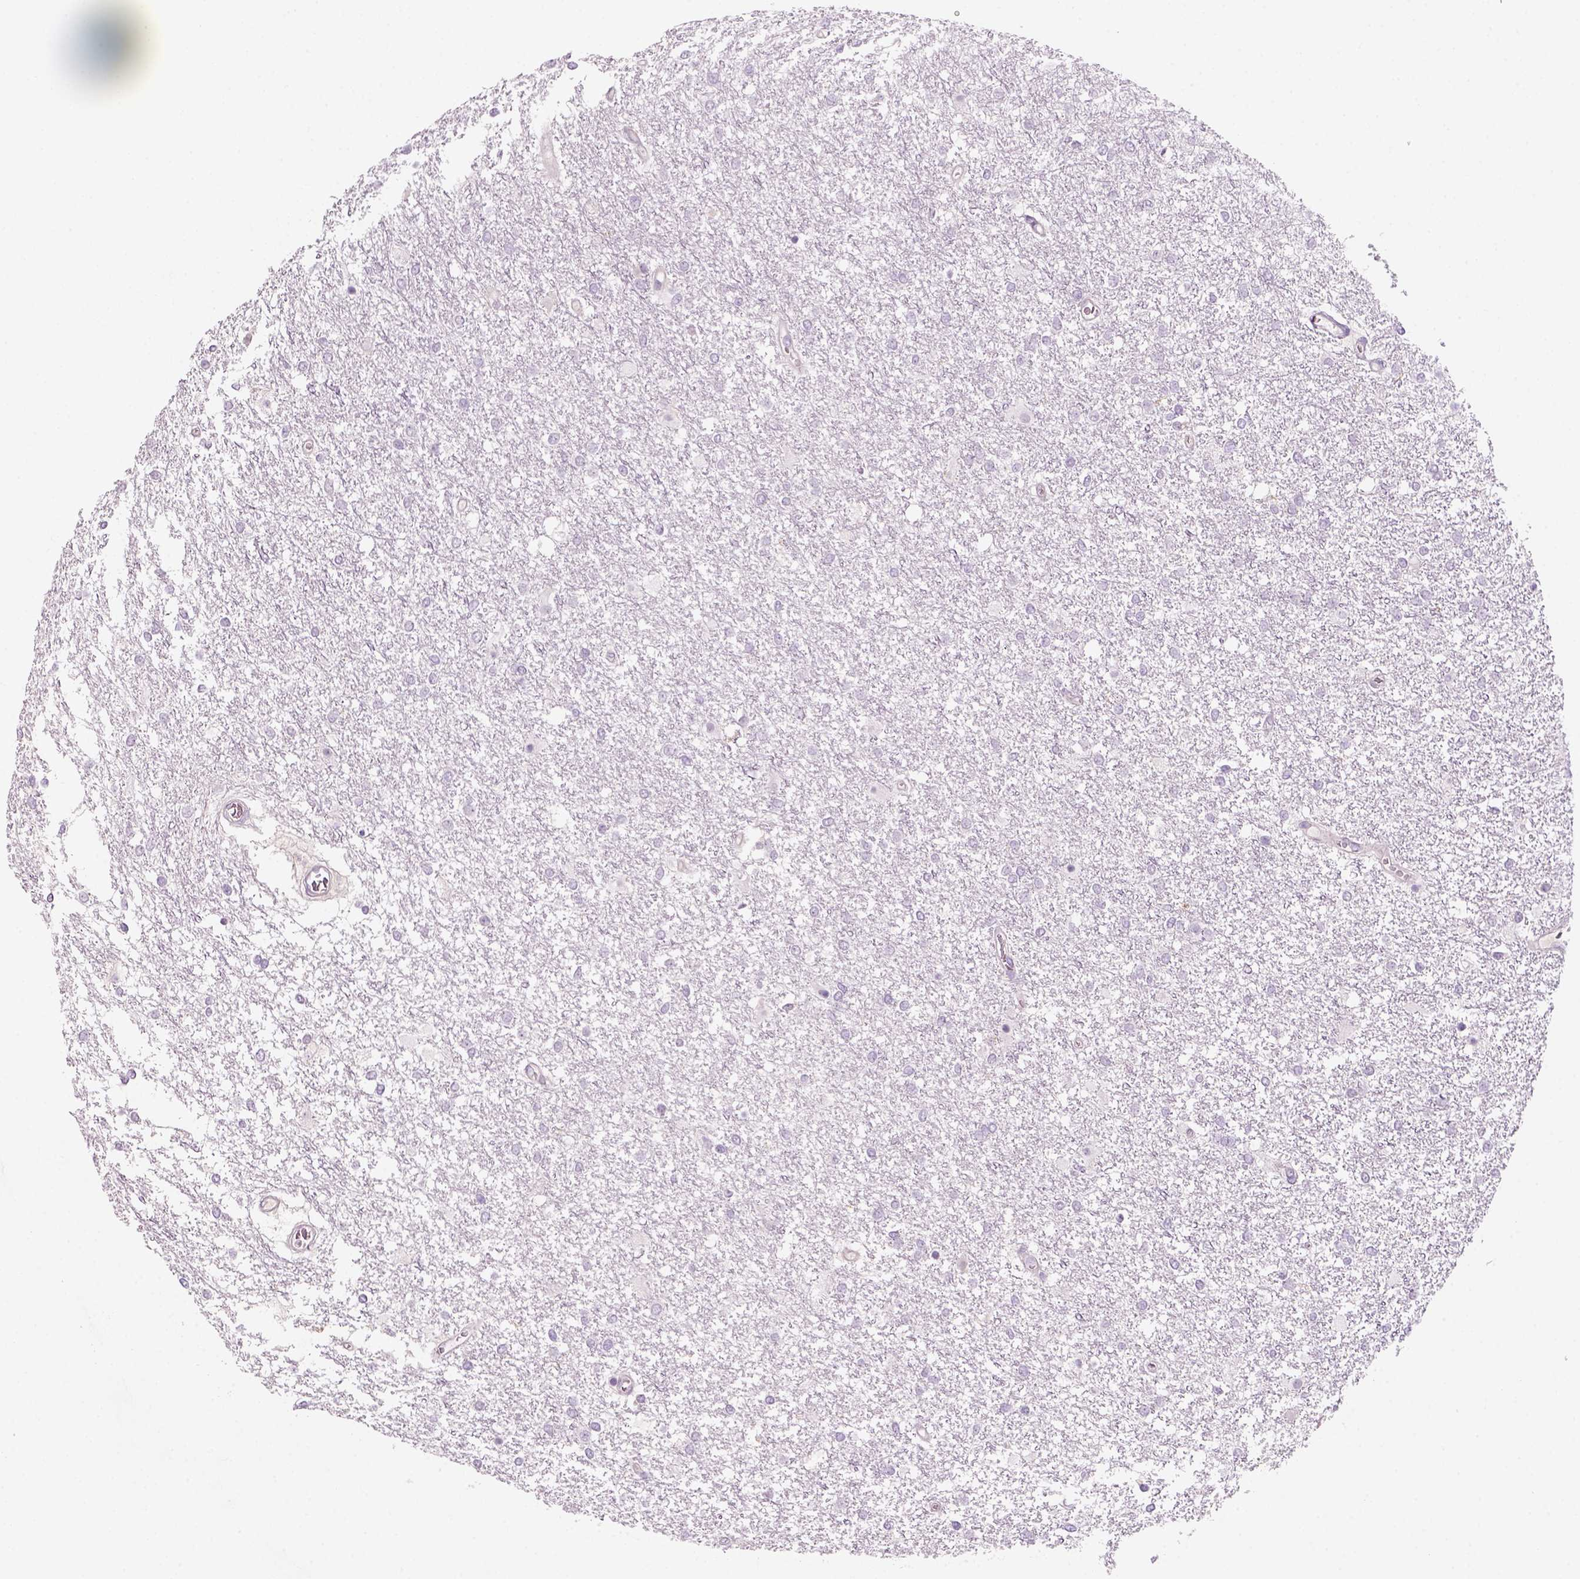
{"staining": {"intensity": "negative", "quantity": "none", "location": "none"}, "tissue": "glioma", "cell_type": "Tumor cells", "image_type": "cancer", "snomed": [{"axis": "morphology", "description": "Glioma, malignant, High grade"}, {"axis": "topography", "description": "Brain"}], "caption": "This is an immunohistochemistry micrograph of malignant high-grade glioma. There is no expression in tumor cells.", "gene": "KRT25", "patient": {"sex": "female", "age": 61}}